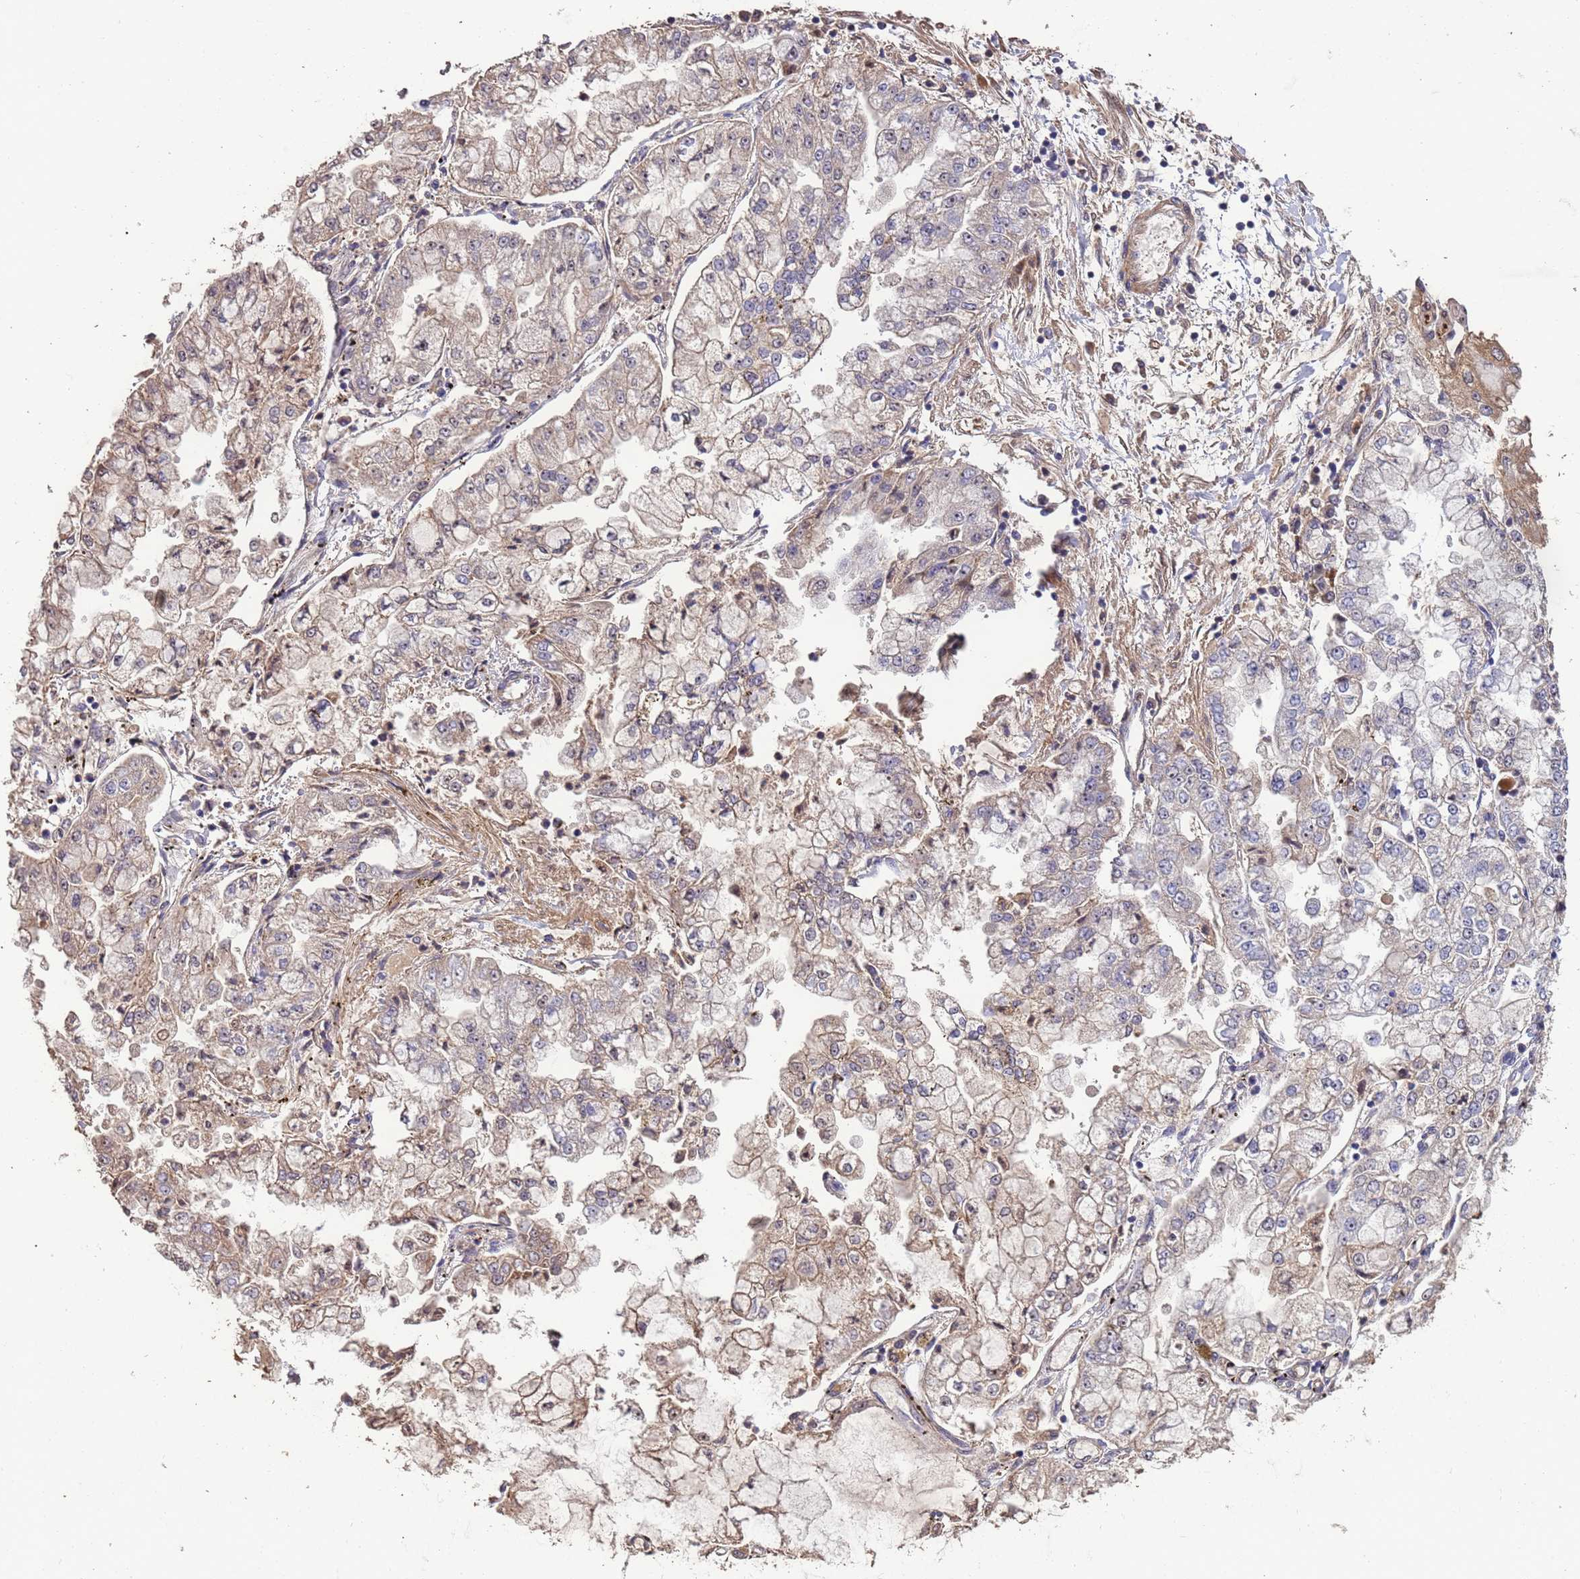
{"staining": {"intensity": "weak", "quantity": "<25%", "location": "cytoplasmic/membranous"}, "tissue": "stomach cancer", "cell_type": "Tumor cells", "image_type": "cancer", "snomed": [{"axis": "morphology", "description": "Adenocarcinoma, NOS"}, {"axis": "topography", "description": "Stomach"}], "caption": "Immunohistochemistry (IHC) histopathology image of stomach cancer (adenocarcinoma) stained for a protein (brown), which exhibits no positivity in tumor cells.", "gene": "CCDC184", "patient": {"sex": "male", "age": 76}}